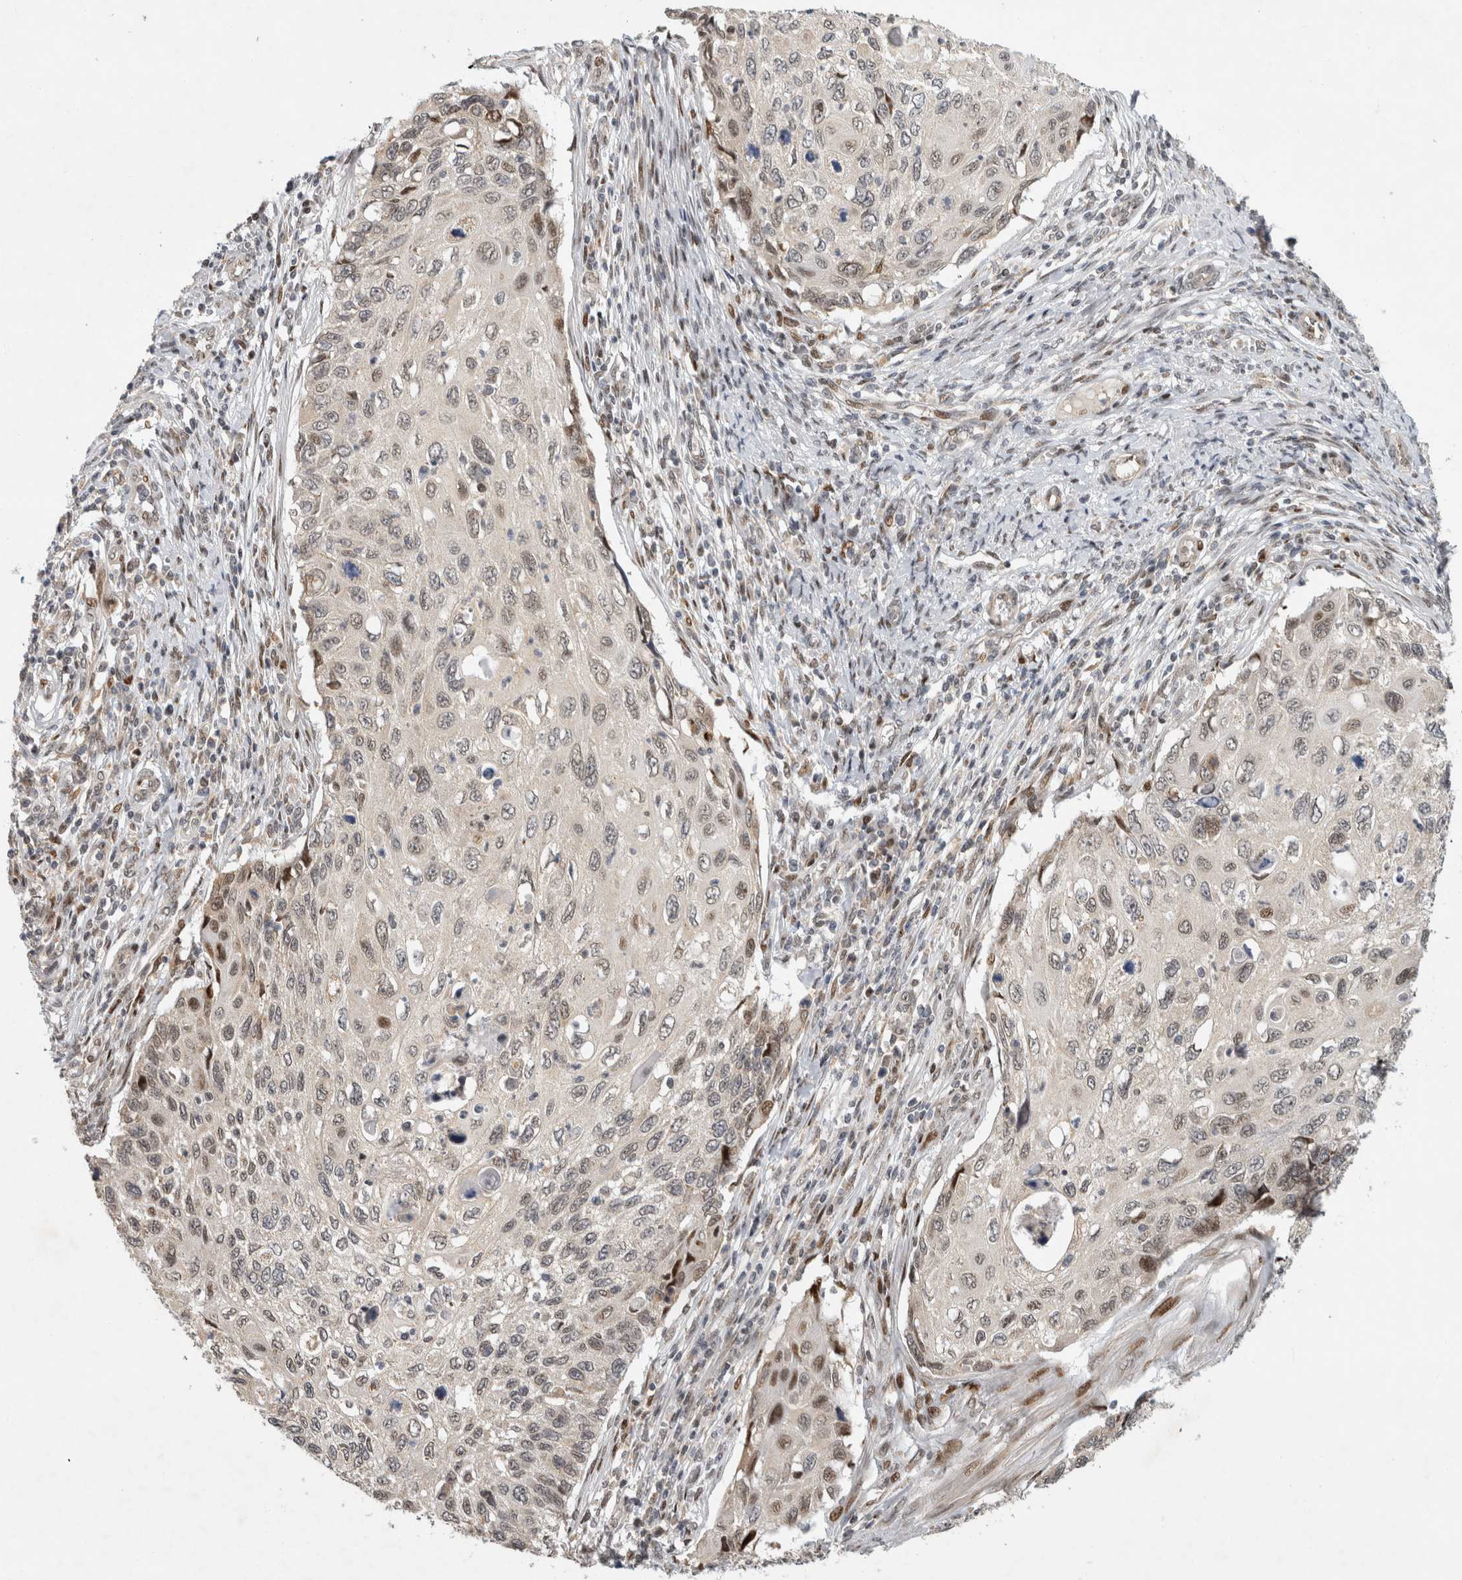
{"staining": {"intensity": "moderate", "quantity": "<25%", "location": "nuclear"}, "tissue": "cervical cancer", "cell_type": "Tumor cells", "image_type": "cancer", "snomed": [{"axis": "morphology", "description": "Squamous cell carcinoma, NOS"}, {"axis": "topography", "description": "Cervix"}], "caption": "Protein analysis of cervical squamous cell carcinoma tissue demonstrates moderate nuclear positivity in about <25% of tumor cells.", "gene": "C8orf58", "patient": {"sex": "female", "age": 70}}